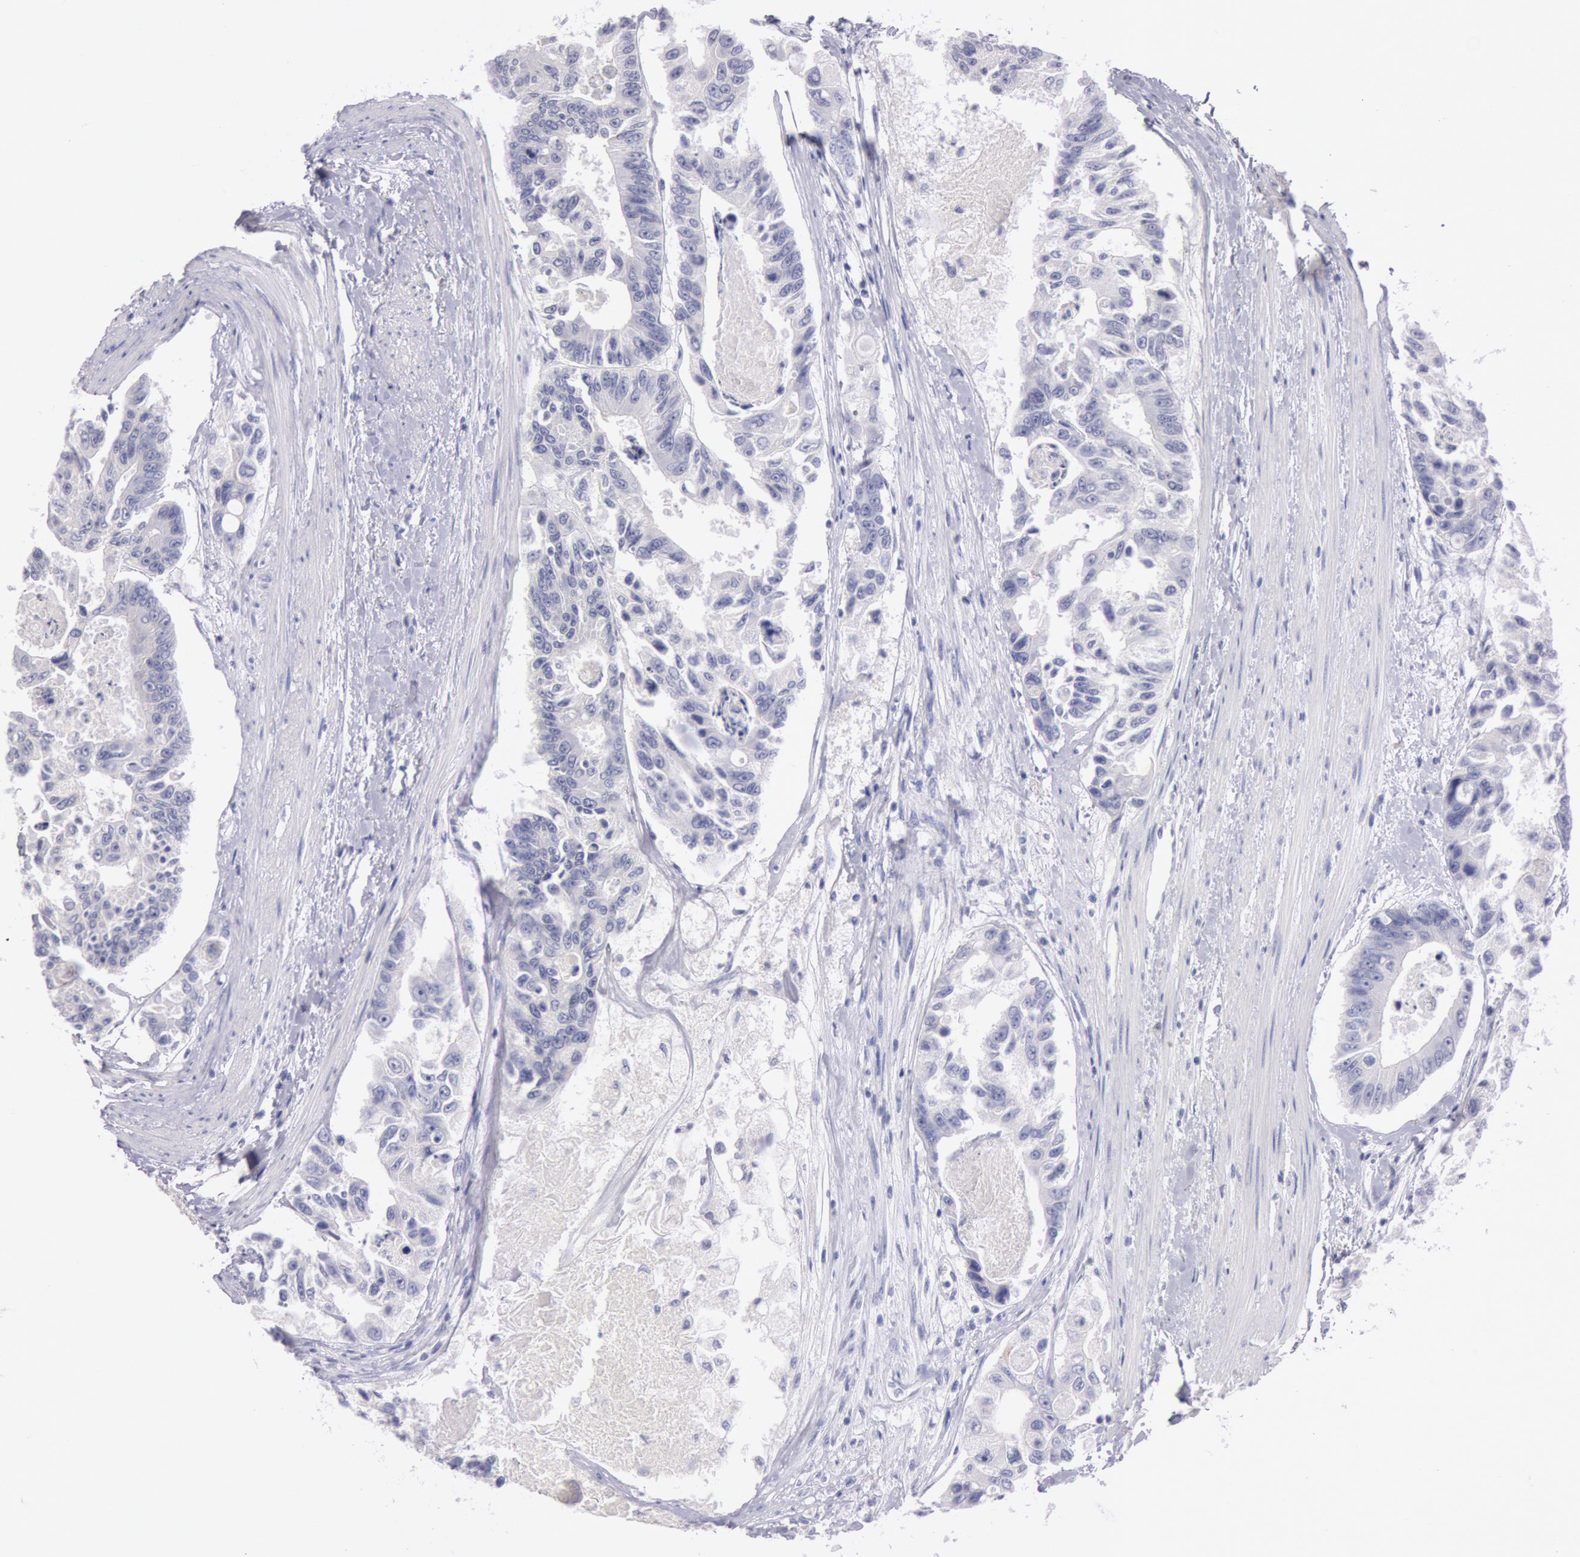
{"staining": {"intensity": "negative", "quantity": "none", "location": "none"}, "tissue": "colorectal cancer", "cell_type": "Tumor cells", "image_type": "cancer", "snomed": [{"axis": "morphology", "description": "Adenocarcinoma, NOS"}, {"axis": "topography", "description": "Colon"}], "caption": "This histopathology image is of adenocarcinoma (colorectal) stained with immunohistochemistry to label a protein in brown with the nuclei are counter-stained blue. There is no expression in tumor cells. (DAB immunohistochemistry (IHC) with hematoxylin counter stain).", "gene": "EGFR", "patient": {"sex": "female", "age": 86}}